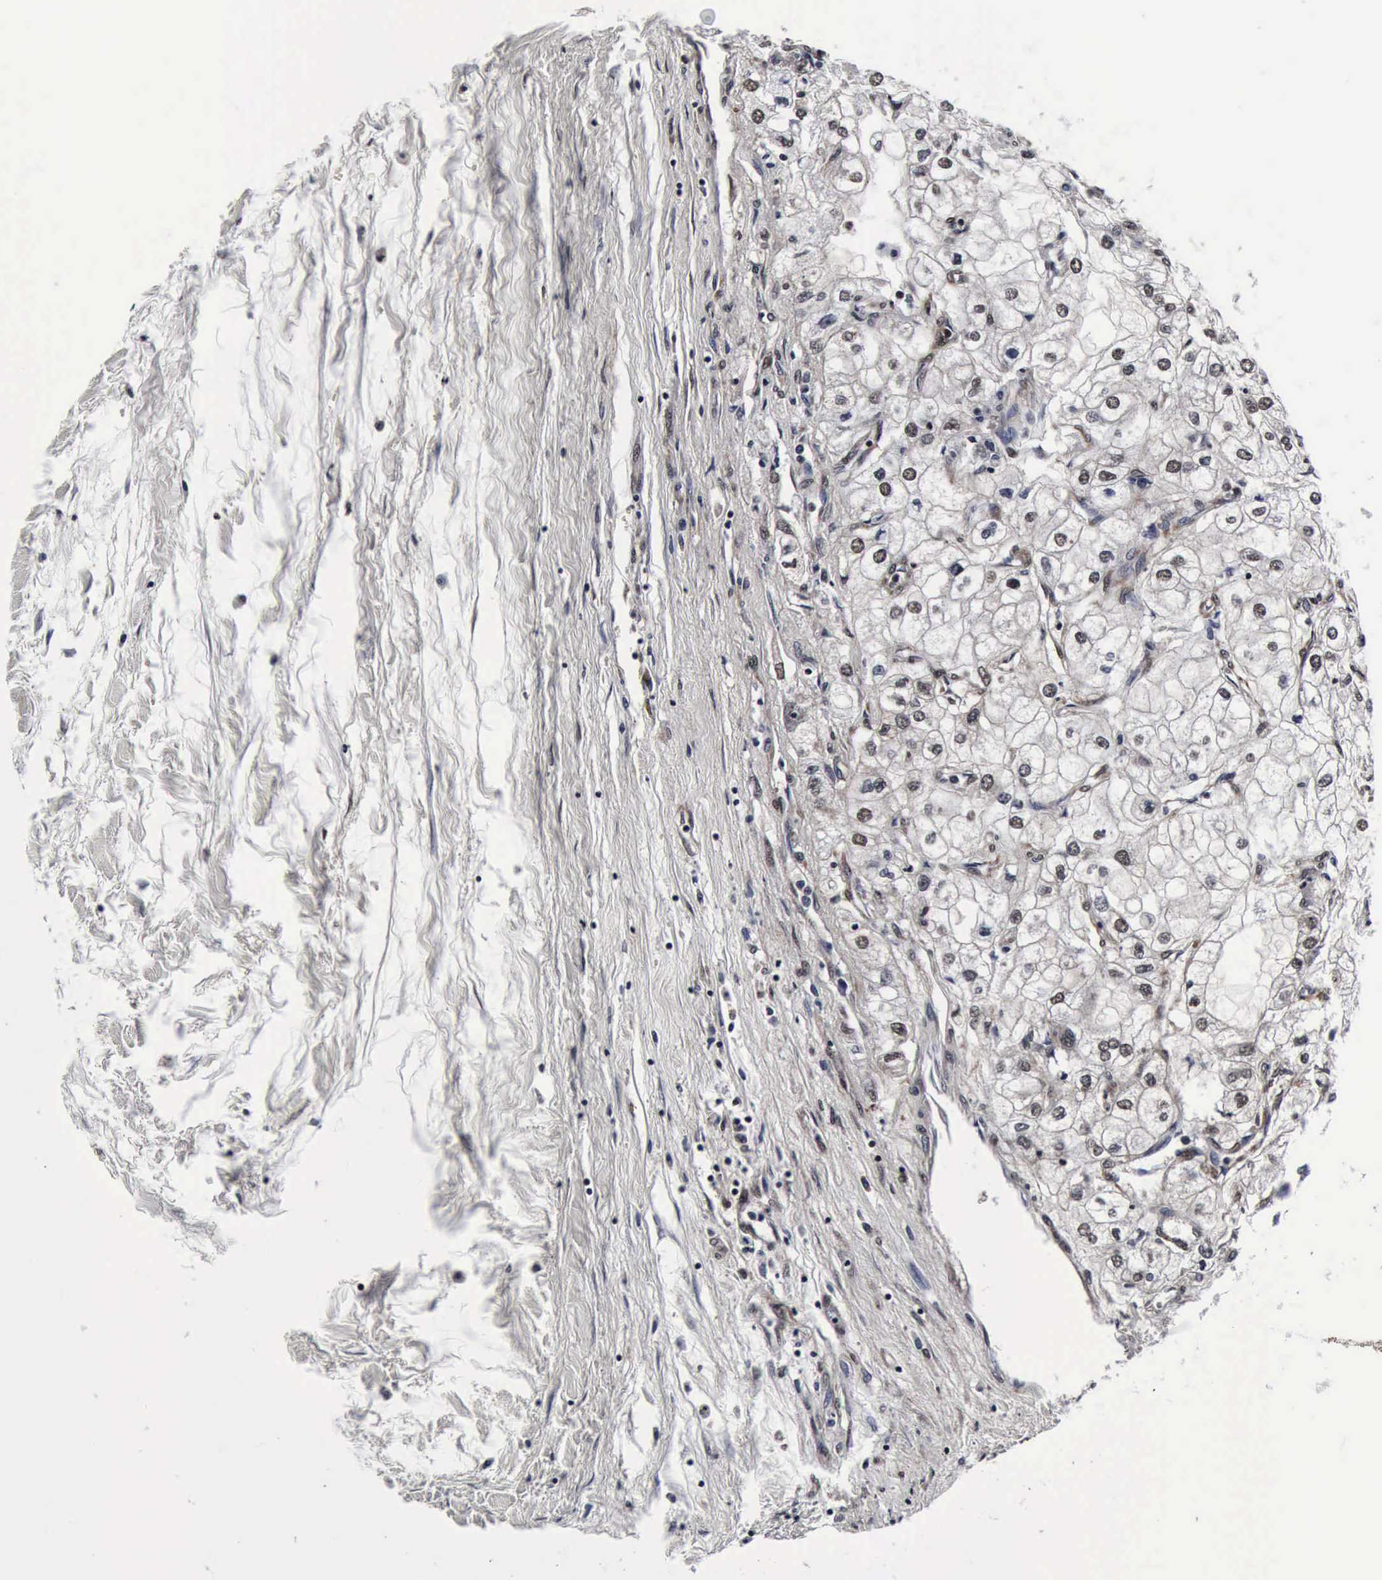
{"staining": {"intensity": "negative", "quantity": "none", "location": "none"}, "tissue": "renal cancer", "cell_type": "Tumor cells", "image_type": "cancer", "snomed": [{"axis": "morphology", "description": "Adenocarcinoma, NOS"}, {"axis": "topography", "description": "Kidney"}], "caption": "Immunohistochemistry (IHC) photomicrograph of renal cancer stained for a protein (brown), which shows no positivity in tumor cells.", "gene": "UBC", "patient": {"sex": "male", "age": 57}}